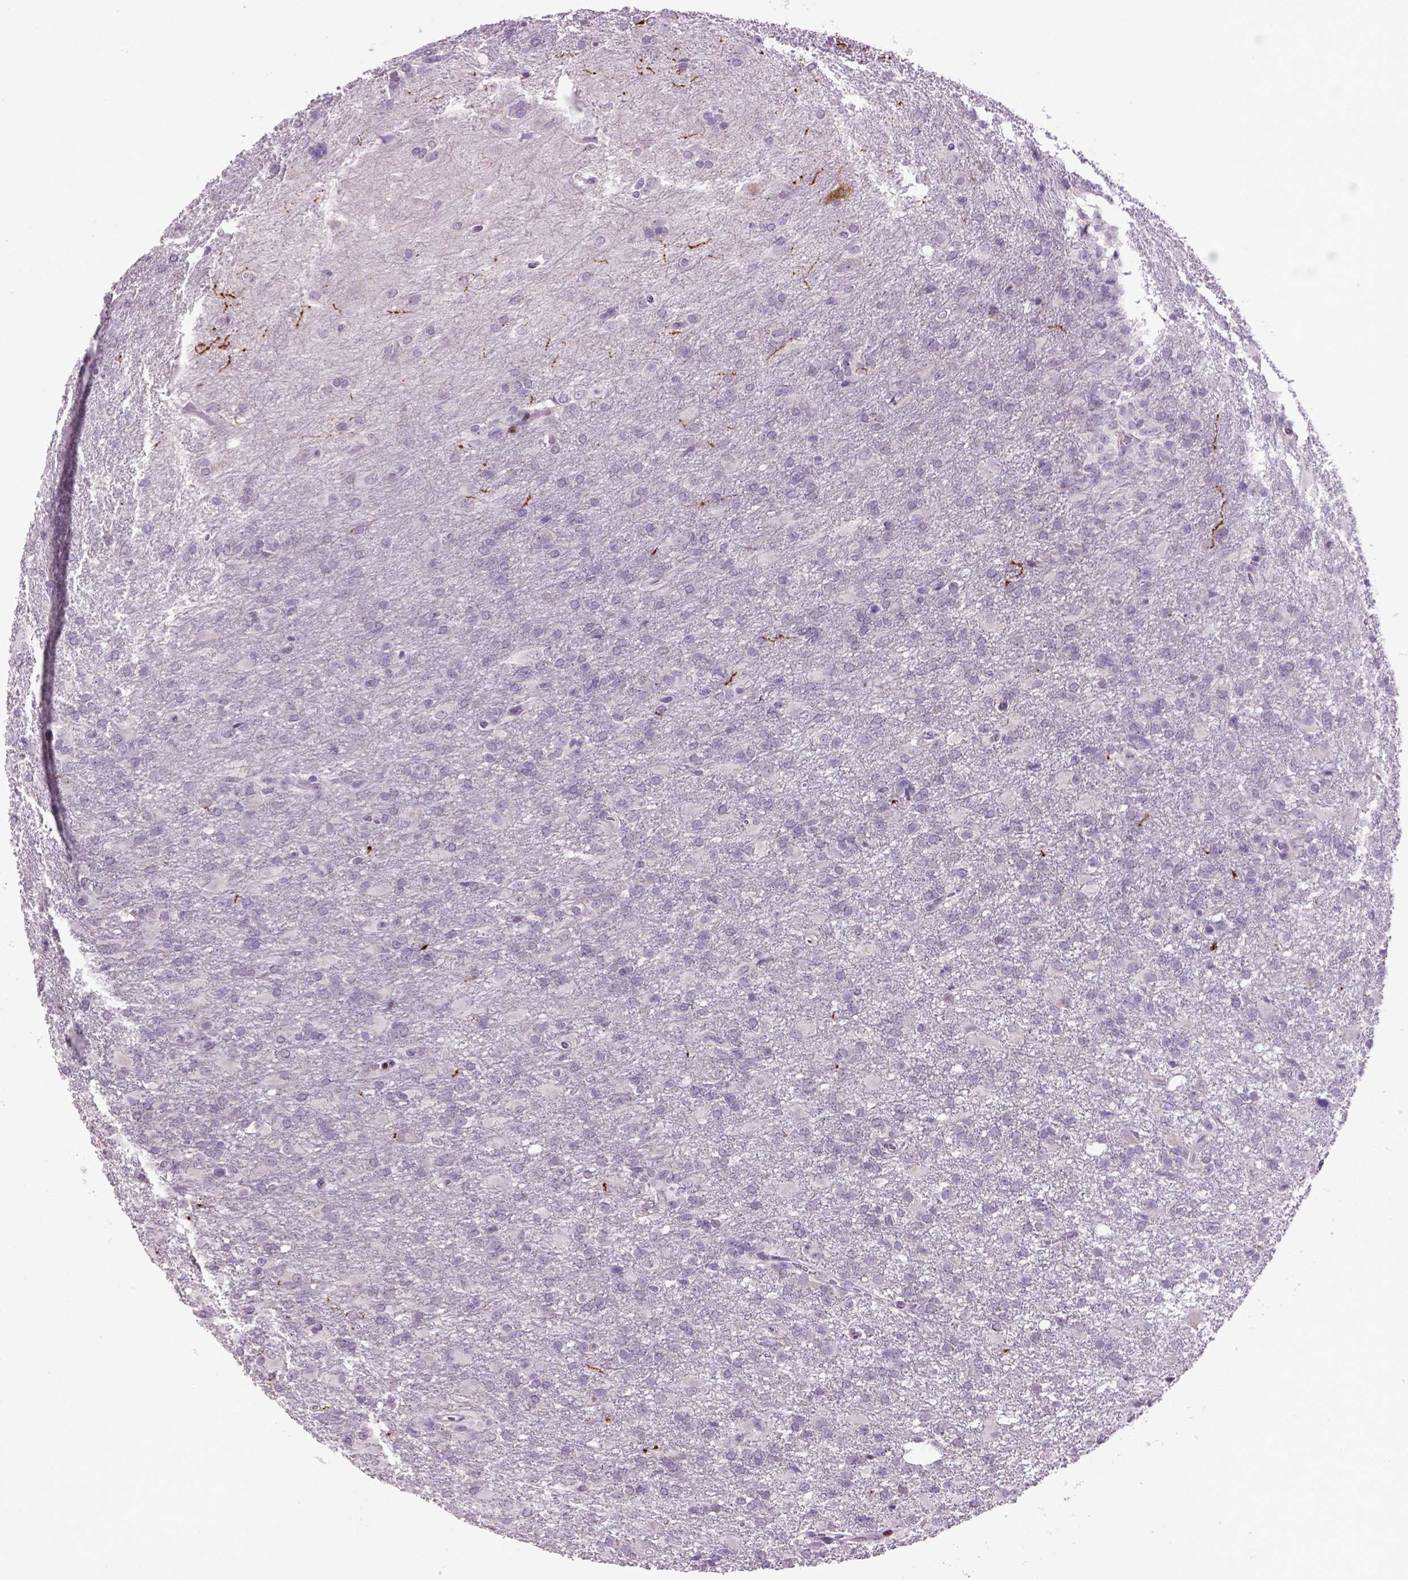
{"staining": {"intensity": "negative", "quantity": "none", "location": "none"}, "tissue": "glioma", "cell_type": "Tumor cells", "image_type": "cancer", "snomed": [{"axis": "morphology", "description": "Glioma, malignant, High grade"}, {"axis": "topography", "description": "Brain"}], "caption": "This is an immunohistochemistry micrograph of glioma. There is no positivity in tumor cells.", "gene": "TH", "patient": {"sex": "male", "age": 68}}